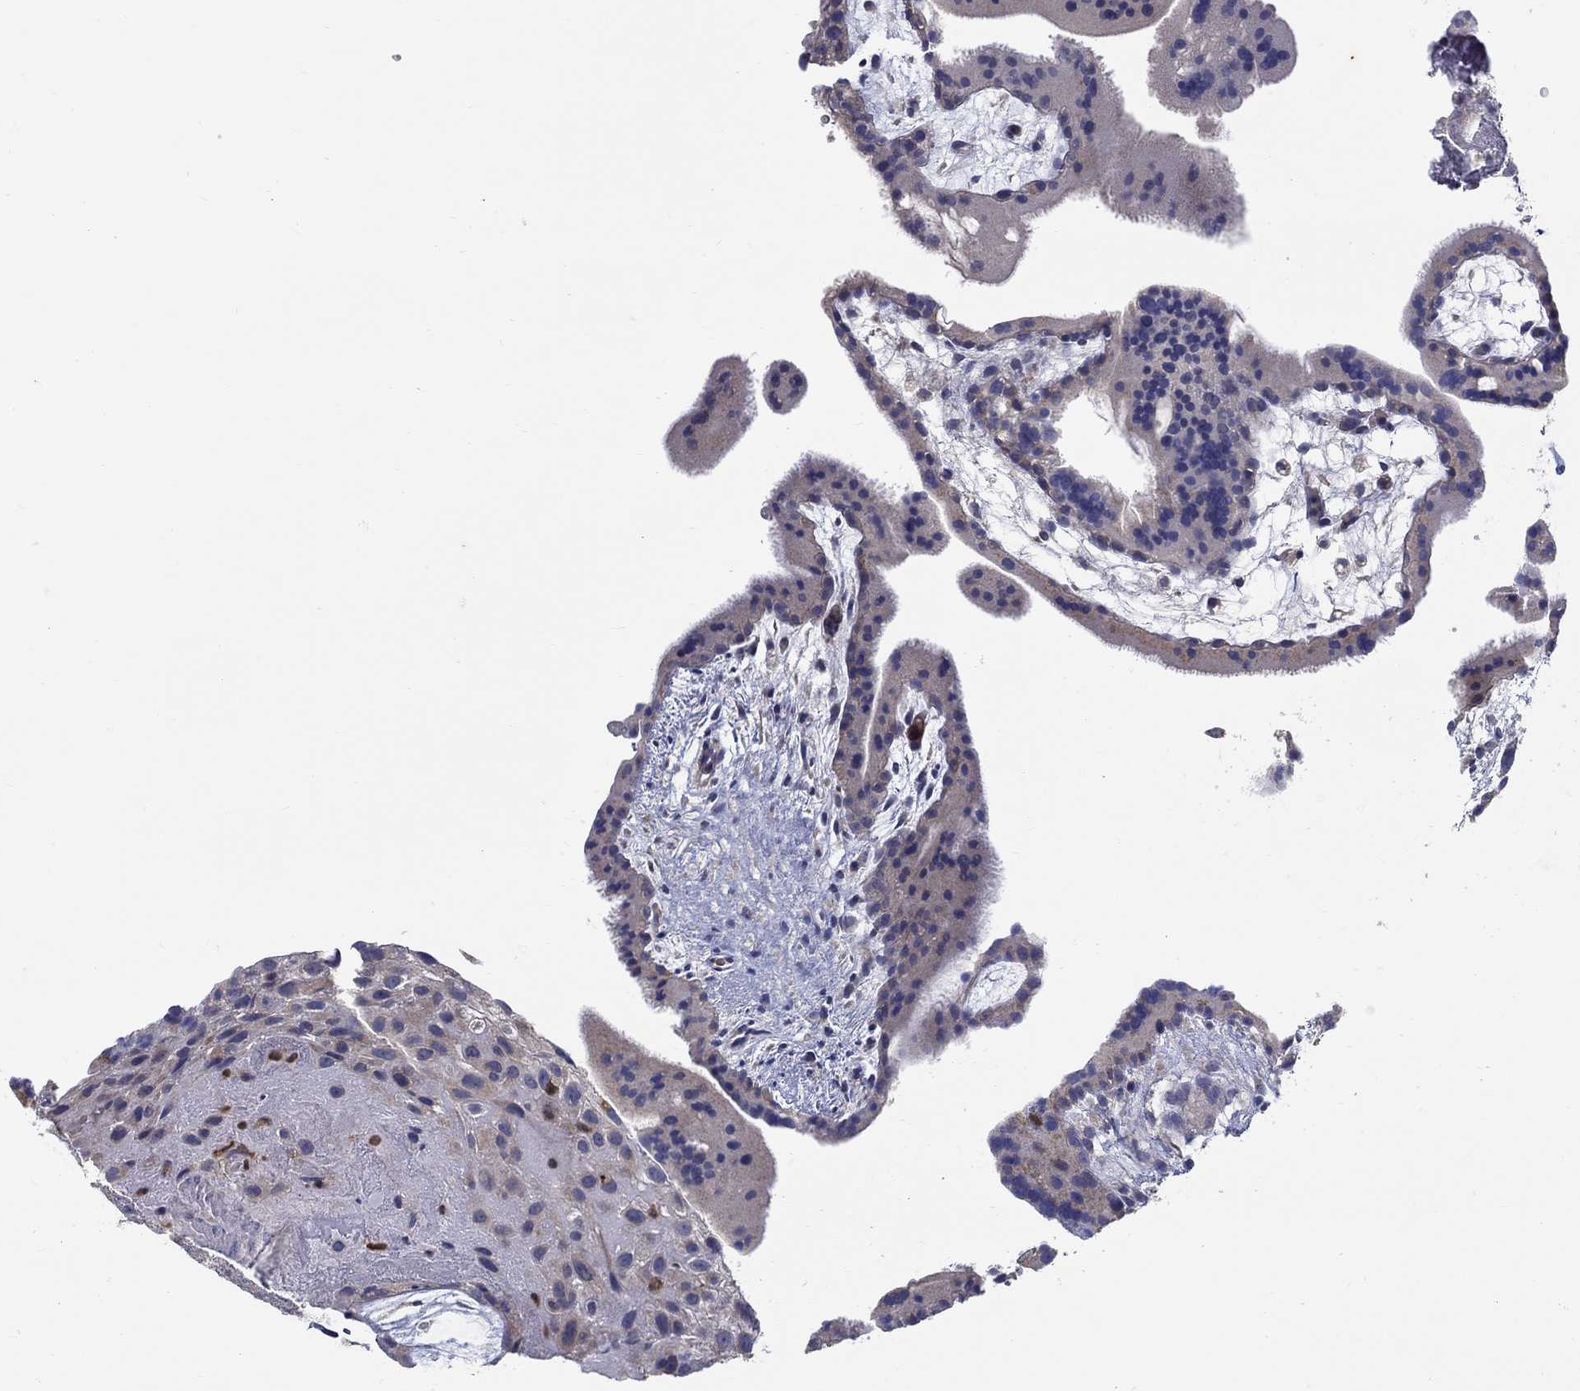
{"staining": {"intensity": "negative", "quantity": "none", "location": "none"}, "tissue": "placenta", "cell_type": "Decidual cells", "image_type": "normal", "snomed": [{"axis": "morphology", "description": "Normal tissue, NOS"}, {"axis": "topography", "description": "Placenta"}], "caption": "Benign placenta was stained to show a protein in brown. There is no significant expression in decidual cells. Brightfield microscopy of immunohistochemistry stained with DAB (brown) and hematoxylin (blue), captured at high magnification.", "gene": "ABCA4", "patient": {"sex": "female", "age": 19}}